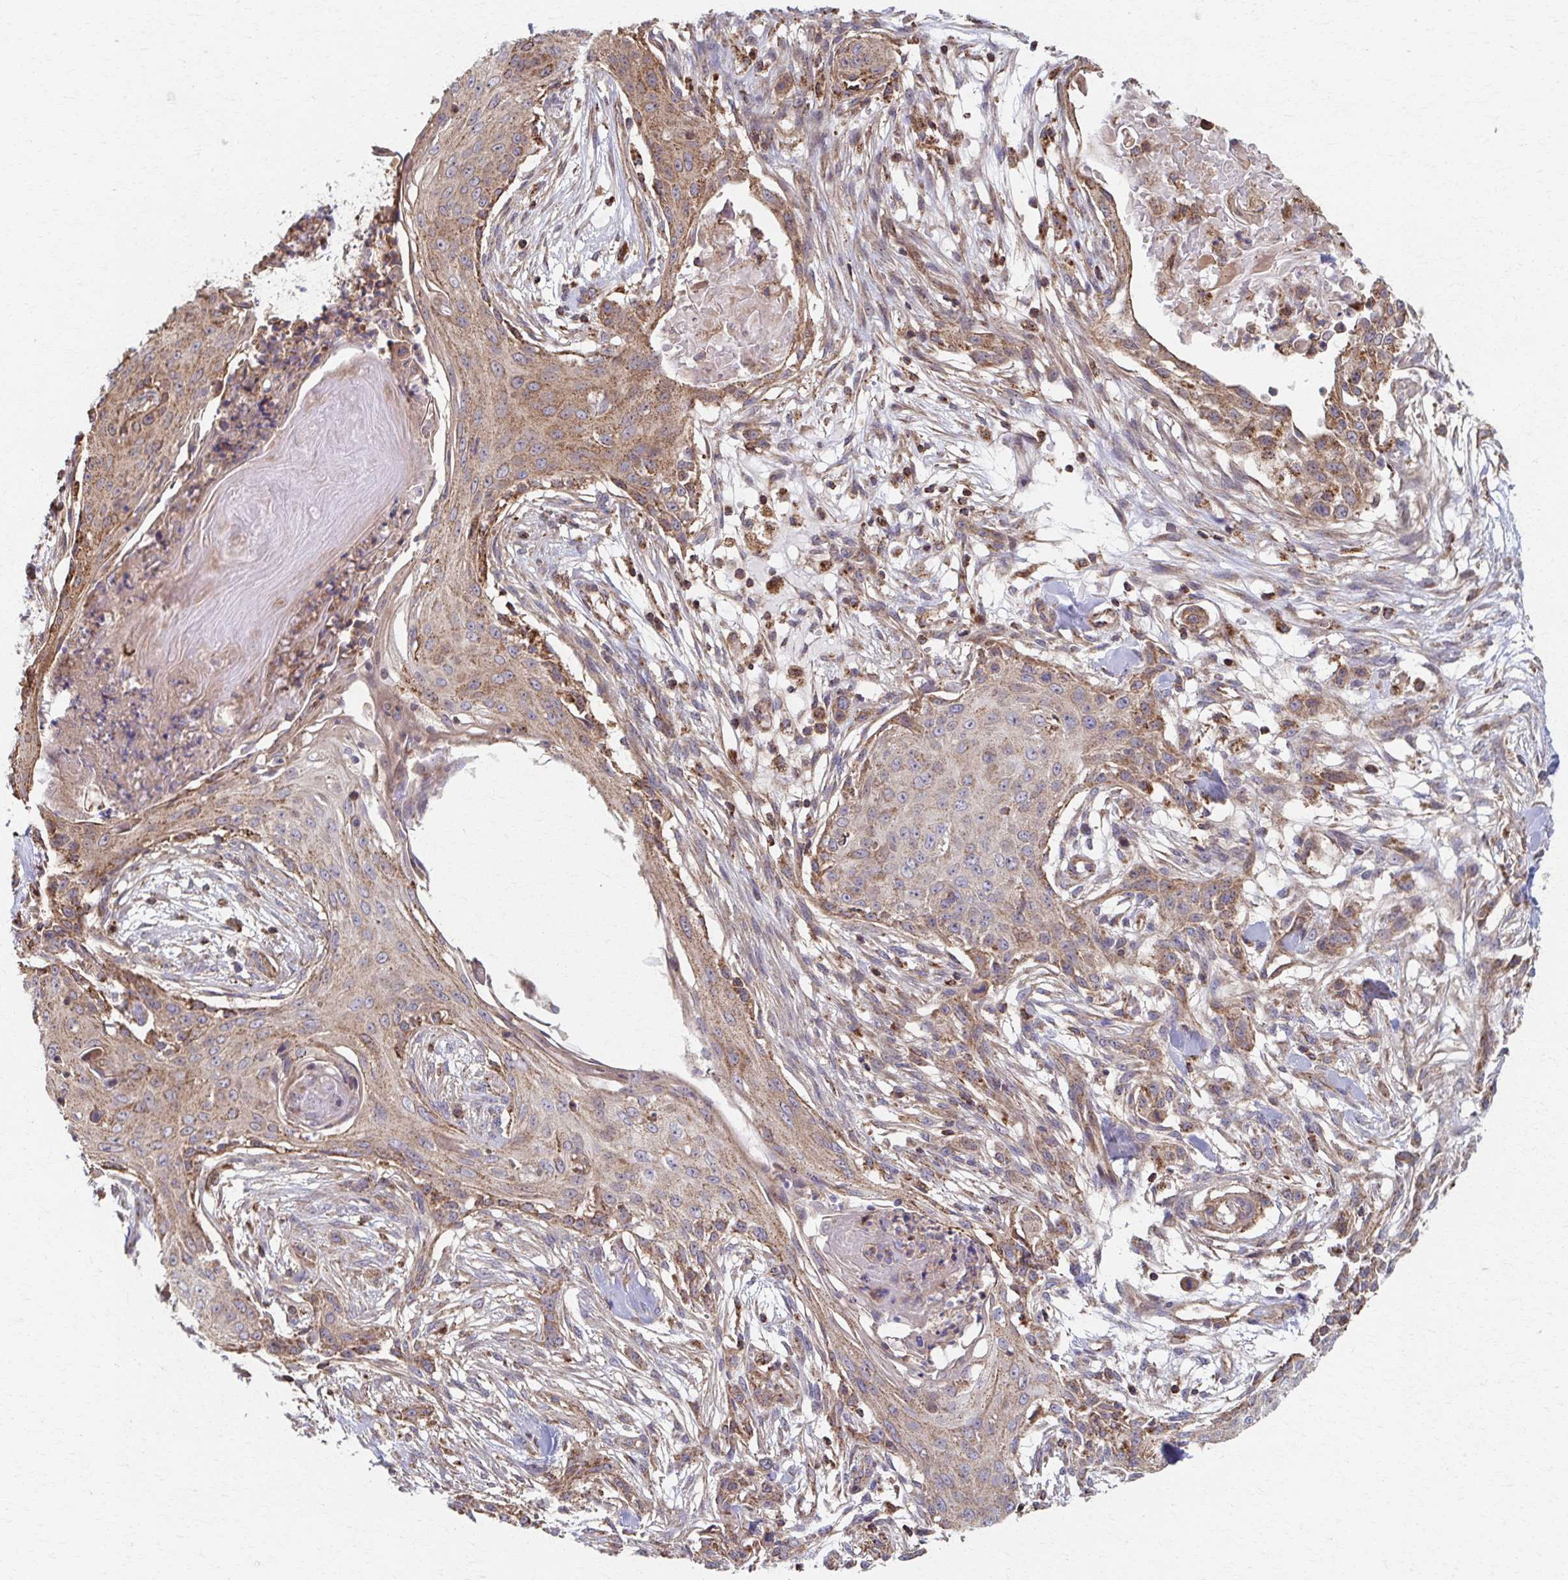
{"staining": {"intensity": "weak", "quantity": ">75%", "location": "cytoplasmic/membranous"}, "tissue": "skin cancer", "cell_type": "Tumor cells", "image_type": "cancer", "snomed": [{"axis": "morphology", "description": "Squamous cell carcinoma, NOS"}, {"axis": "topography", "description": "Skin"}], "caption": "High-magnification brightfield microscopy of skin cancer (squamous cell carcinoma) stained with DAB (brown) and counterstained with hematoxylin (blue). tumor cells exhibit weak cytoplasmic/membranous staining is present in approximately>75% of cells. The staining was performed using DAB, with brown indicating positive protein expression. Nuclei are stained blue with hematoxylin.", "gene": "KLHL34", "patient": {"sex": "female", "age": 59}}